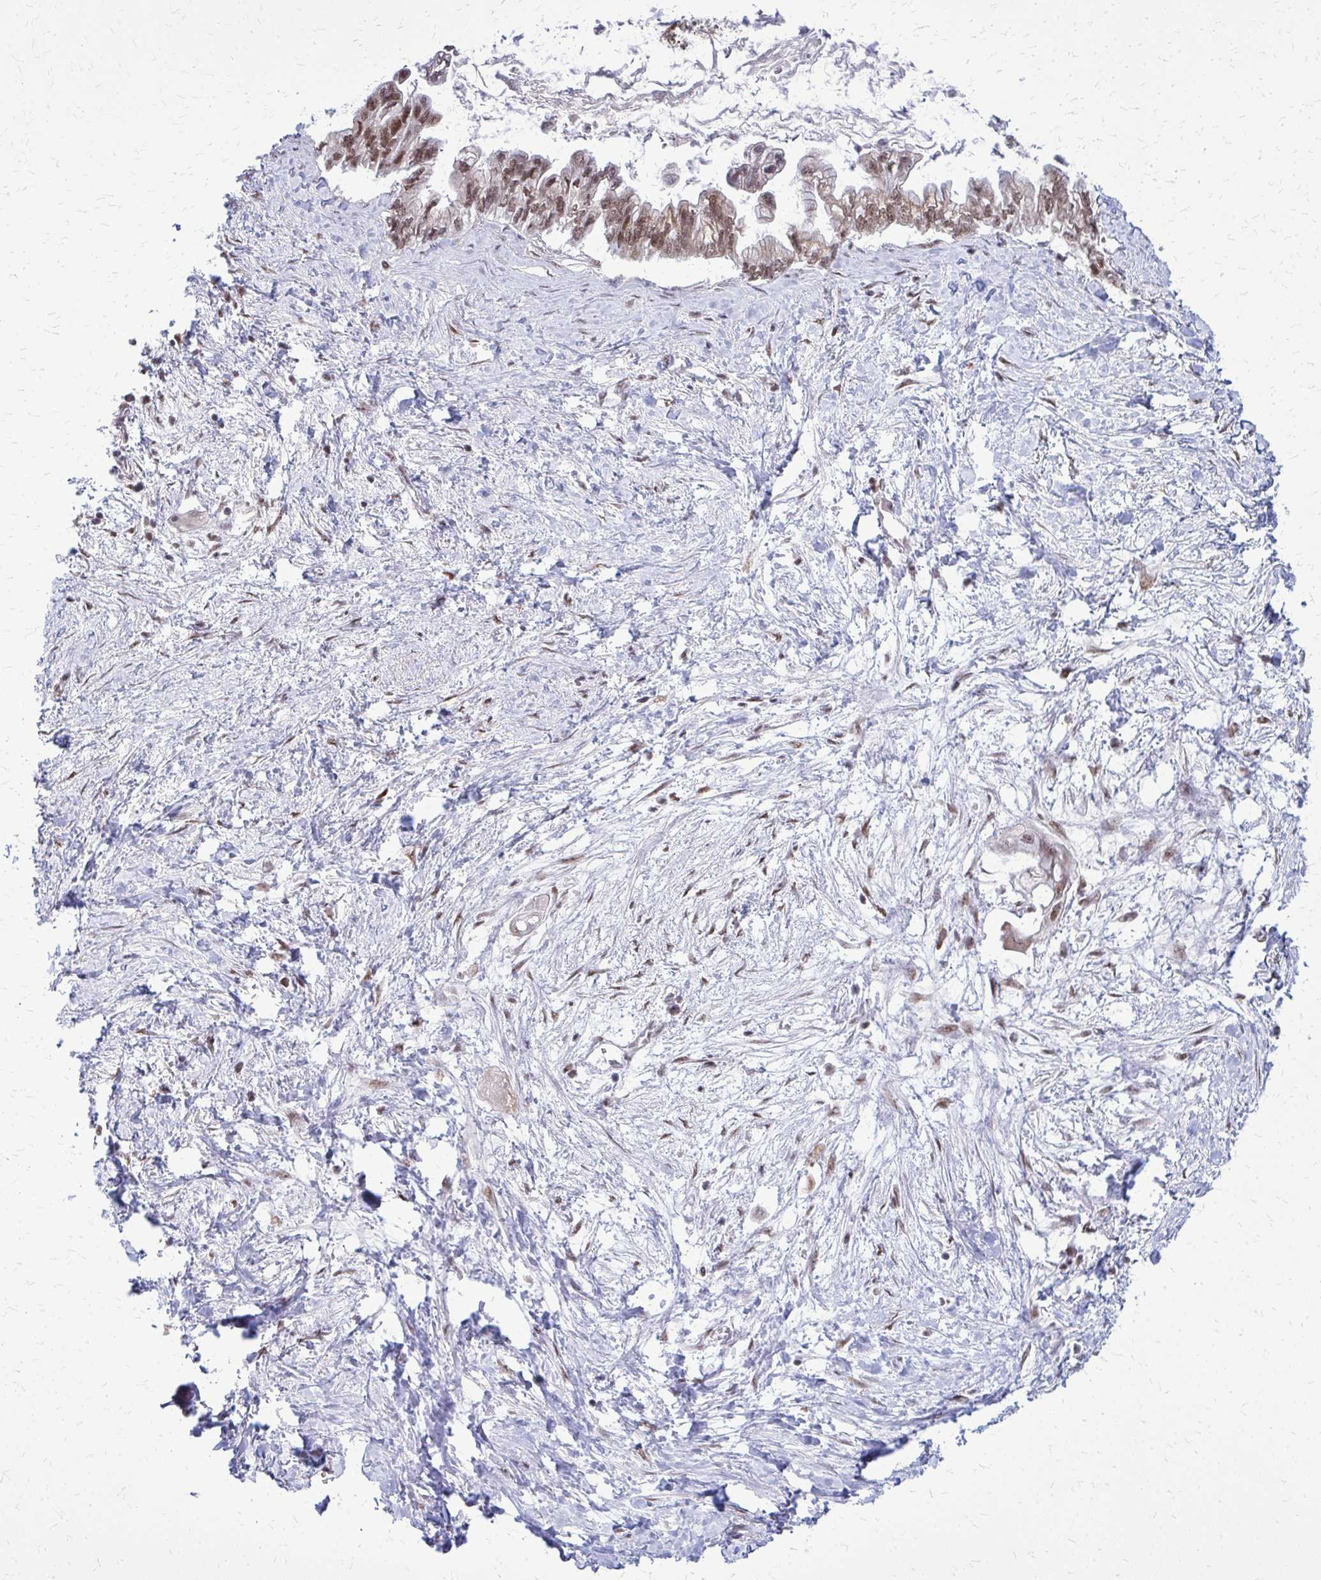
{"staining": {"intensity": "moderate", "quantity": ">75%", "location": "nuclear"}, "tissue": "pancreatic cancer", "cell_type": "Tumor cells", "image_type": "cancer", "snomed": [{"axis": "morphology", "description": "Adenocarcinoma, NOS"}, {"axis": "topography", "description": "Pancreas"}], "caption": "A photomicrograph of pancreatic cancer stained for a protein exhibits moderate nuclear brown staining in tumor cells. (IHC, brightfield microscopy, high magnification).", "gene": "HDAC3", "patient": {"sex": "male", "age": 61}}